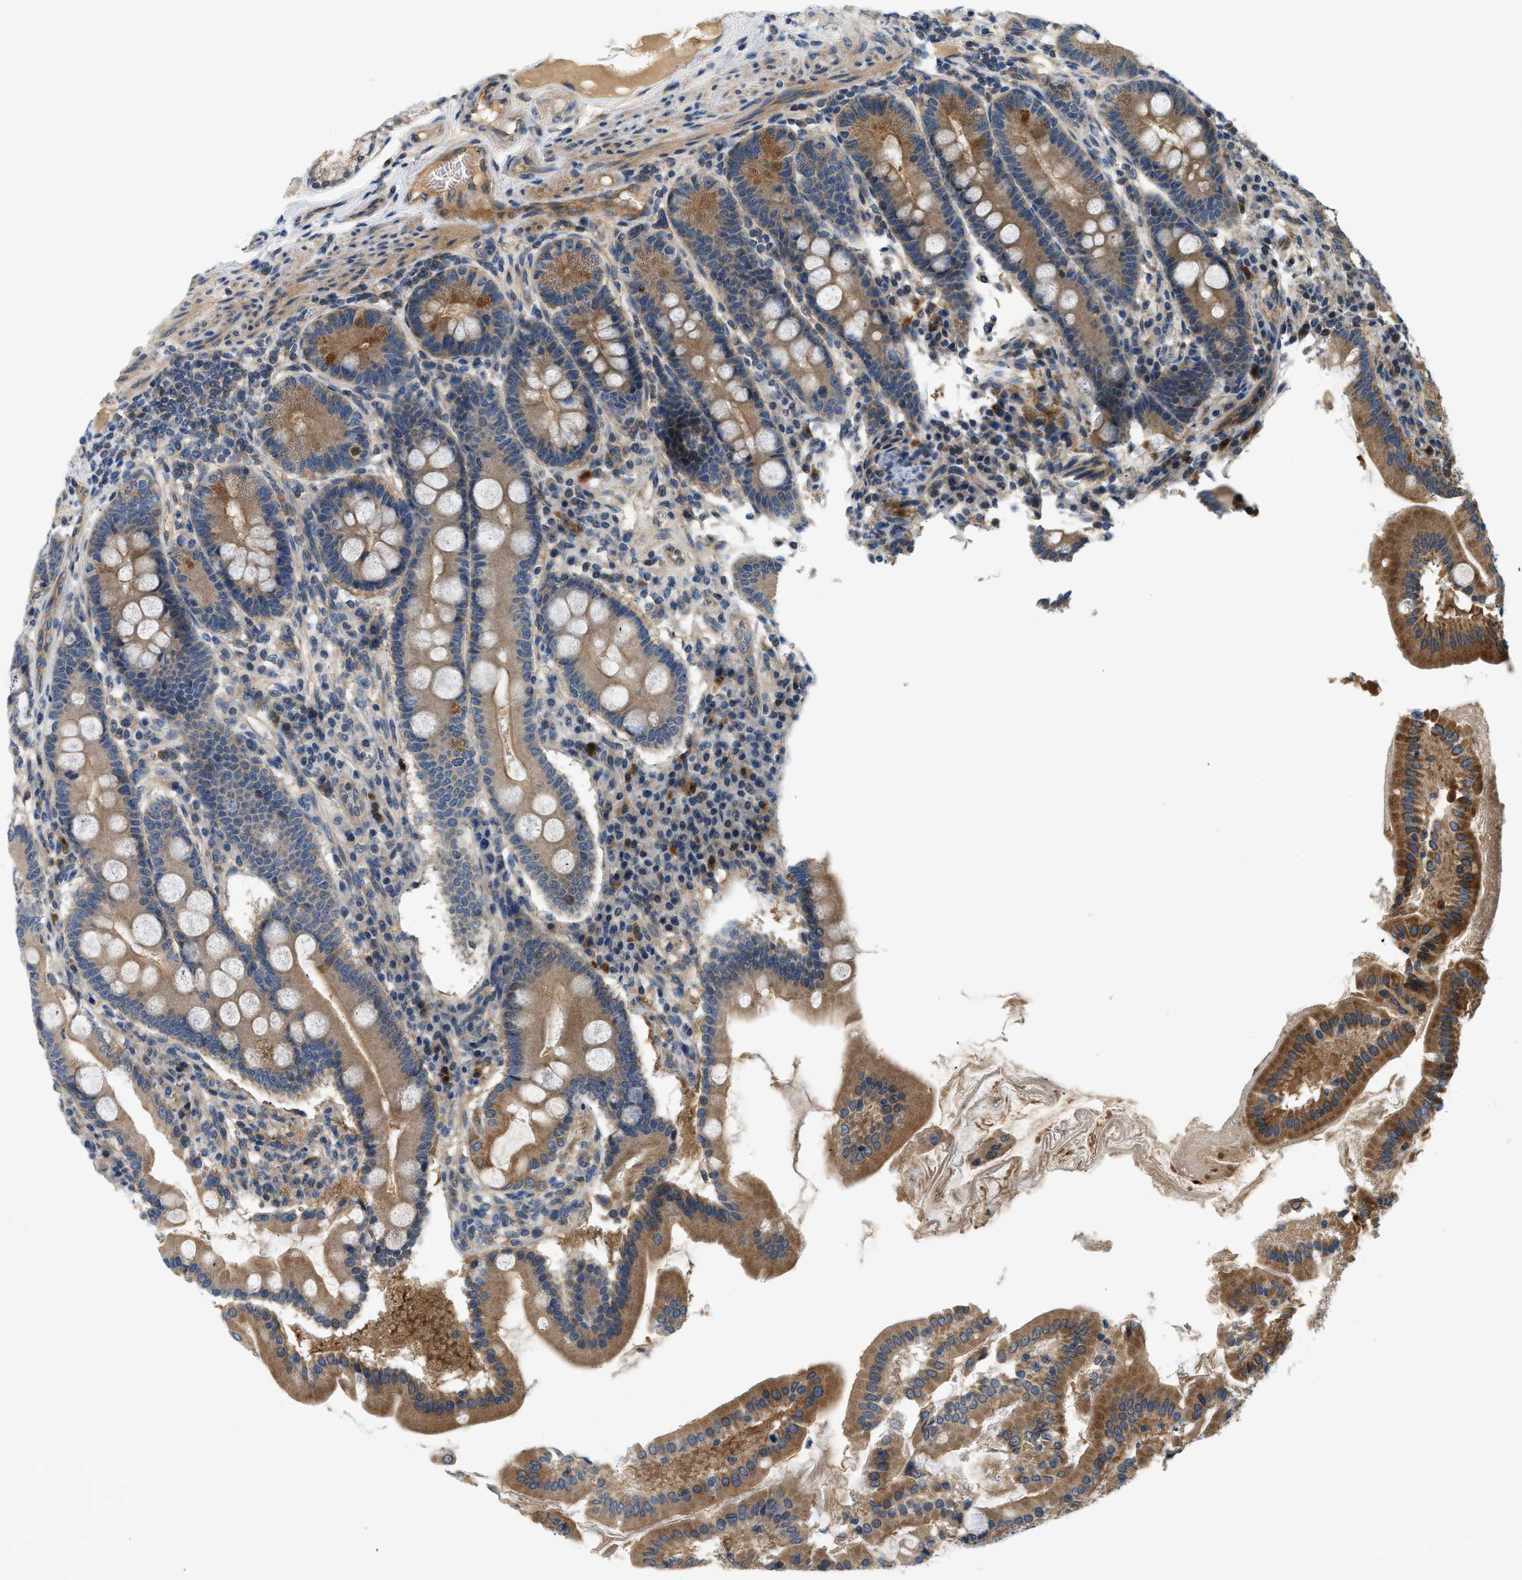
{"staining": {"intensity": "strong", "quantity": ">75%", "location": "cytoplasmic/membranous"}, "tissue": "duodenum", "cell_type": "Glandular cells", "image_type": "normal", "snomed": [{"axis": "morphology", "description": "Normal tissue, NOS"}, {"axis": "topography", "description": "Duodenum"}], "caption": "Duodenum was stained to show a protein in brown. There is high levels of strong cytoplasmic/membranous staining in about >75% of glandular cells. (DAB (3,3'-diaminobenzidine) = brown stain, brightfield microscopy at high magnification).", "gene": "KCNK1", "patient": {"sex": "male", "age": 50}}